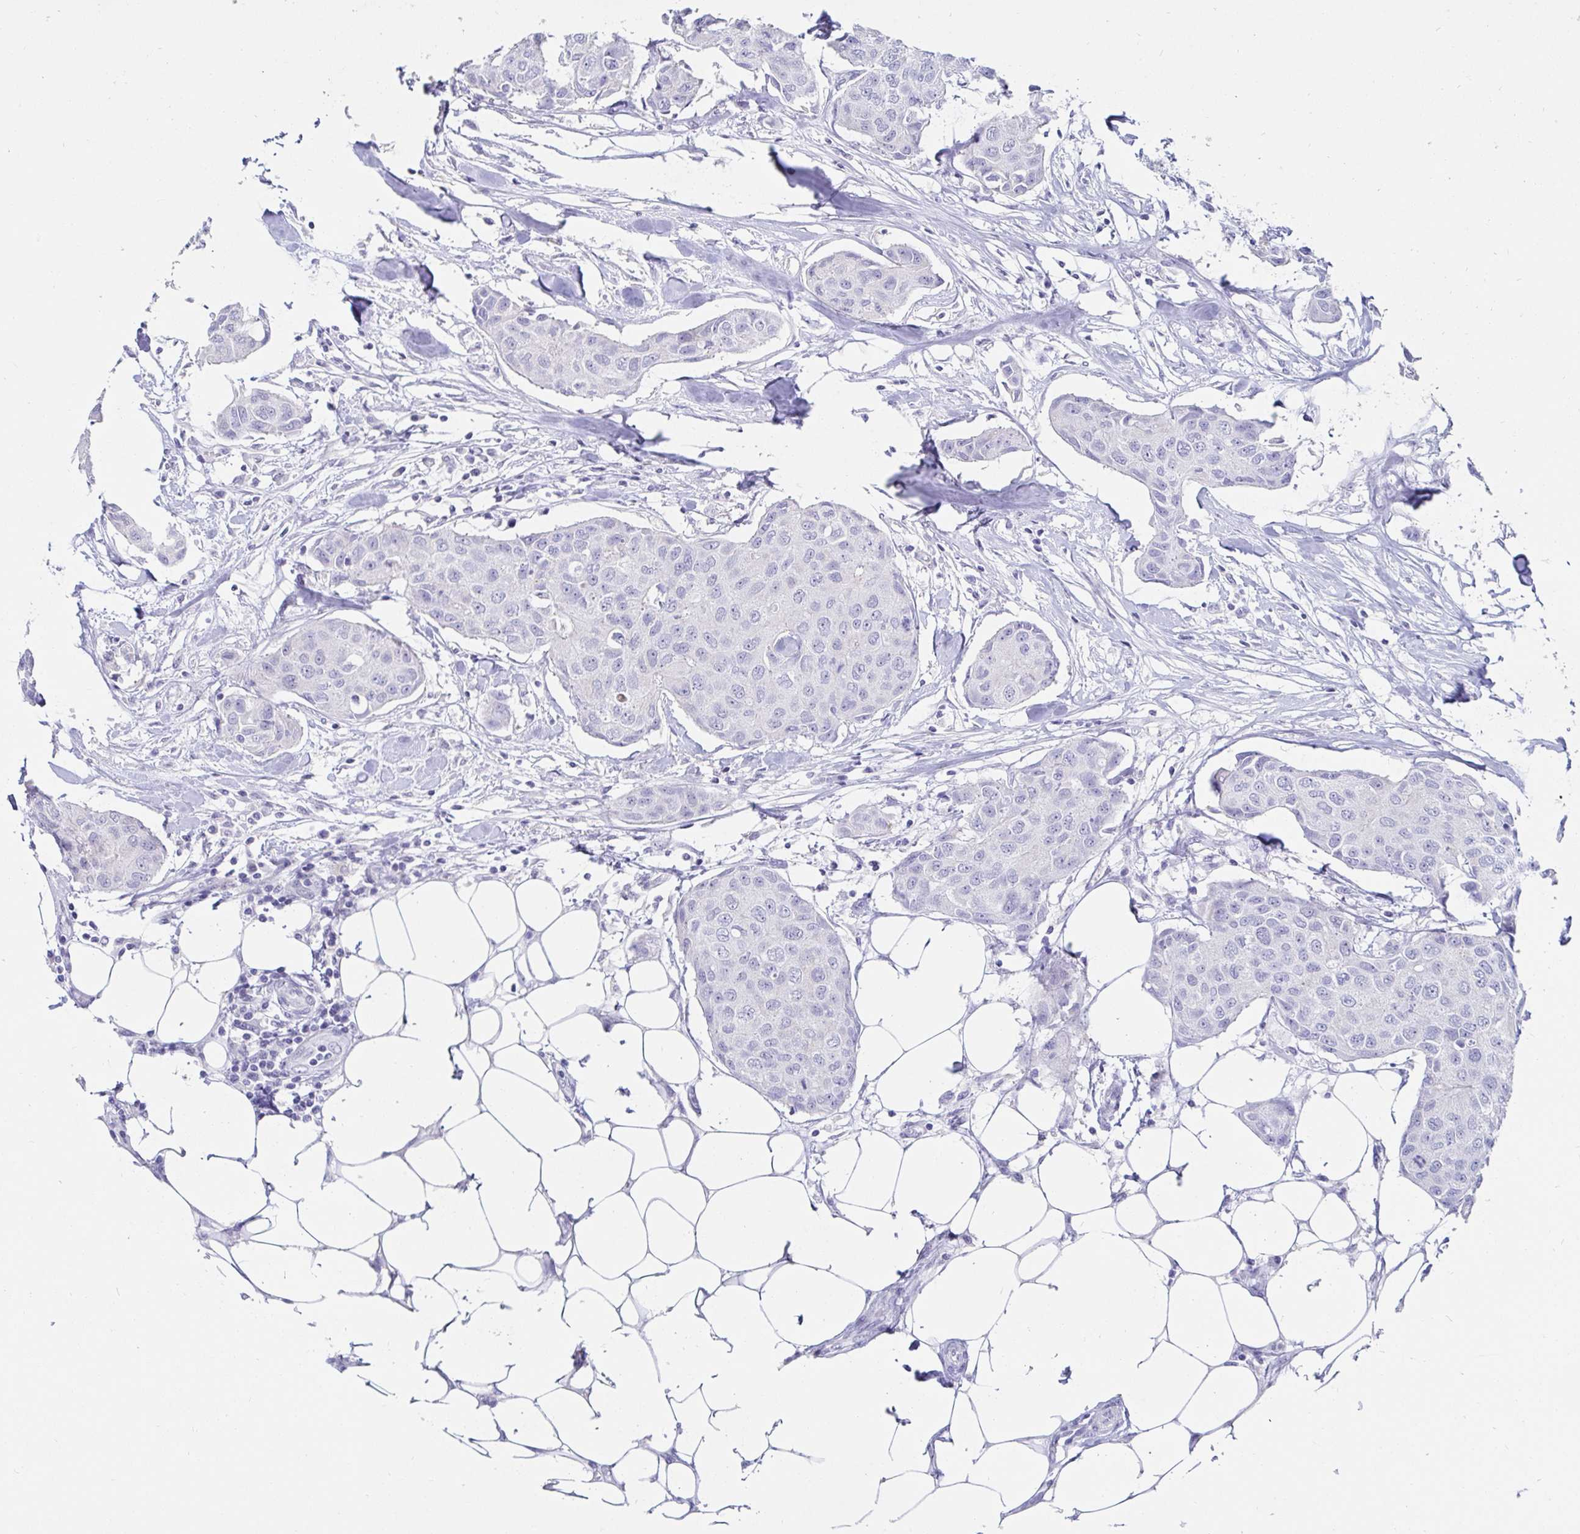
{"staining": {"intensity": "negative", "quantity": "none", "location": "none"}, "tissue": "breast cancer", "cell_type": "Tumor cells", "image_type": "cancer", "snomed": [{"axis": "morphology", "description": "Duct carcinoma"}, {"axis": "topography", "description": "Breast"}, {"axis": "topography", "description": "Lymph node"}], "caption": "Tumor cells show no significant staining in infiltrating ductal carcinoma (breast).", "gene": "OR10K1", "patient": {"sex": "female", "age": 80}}